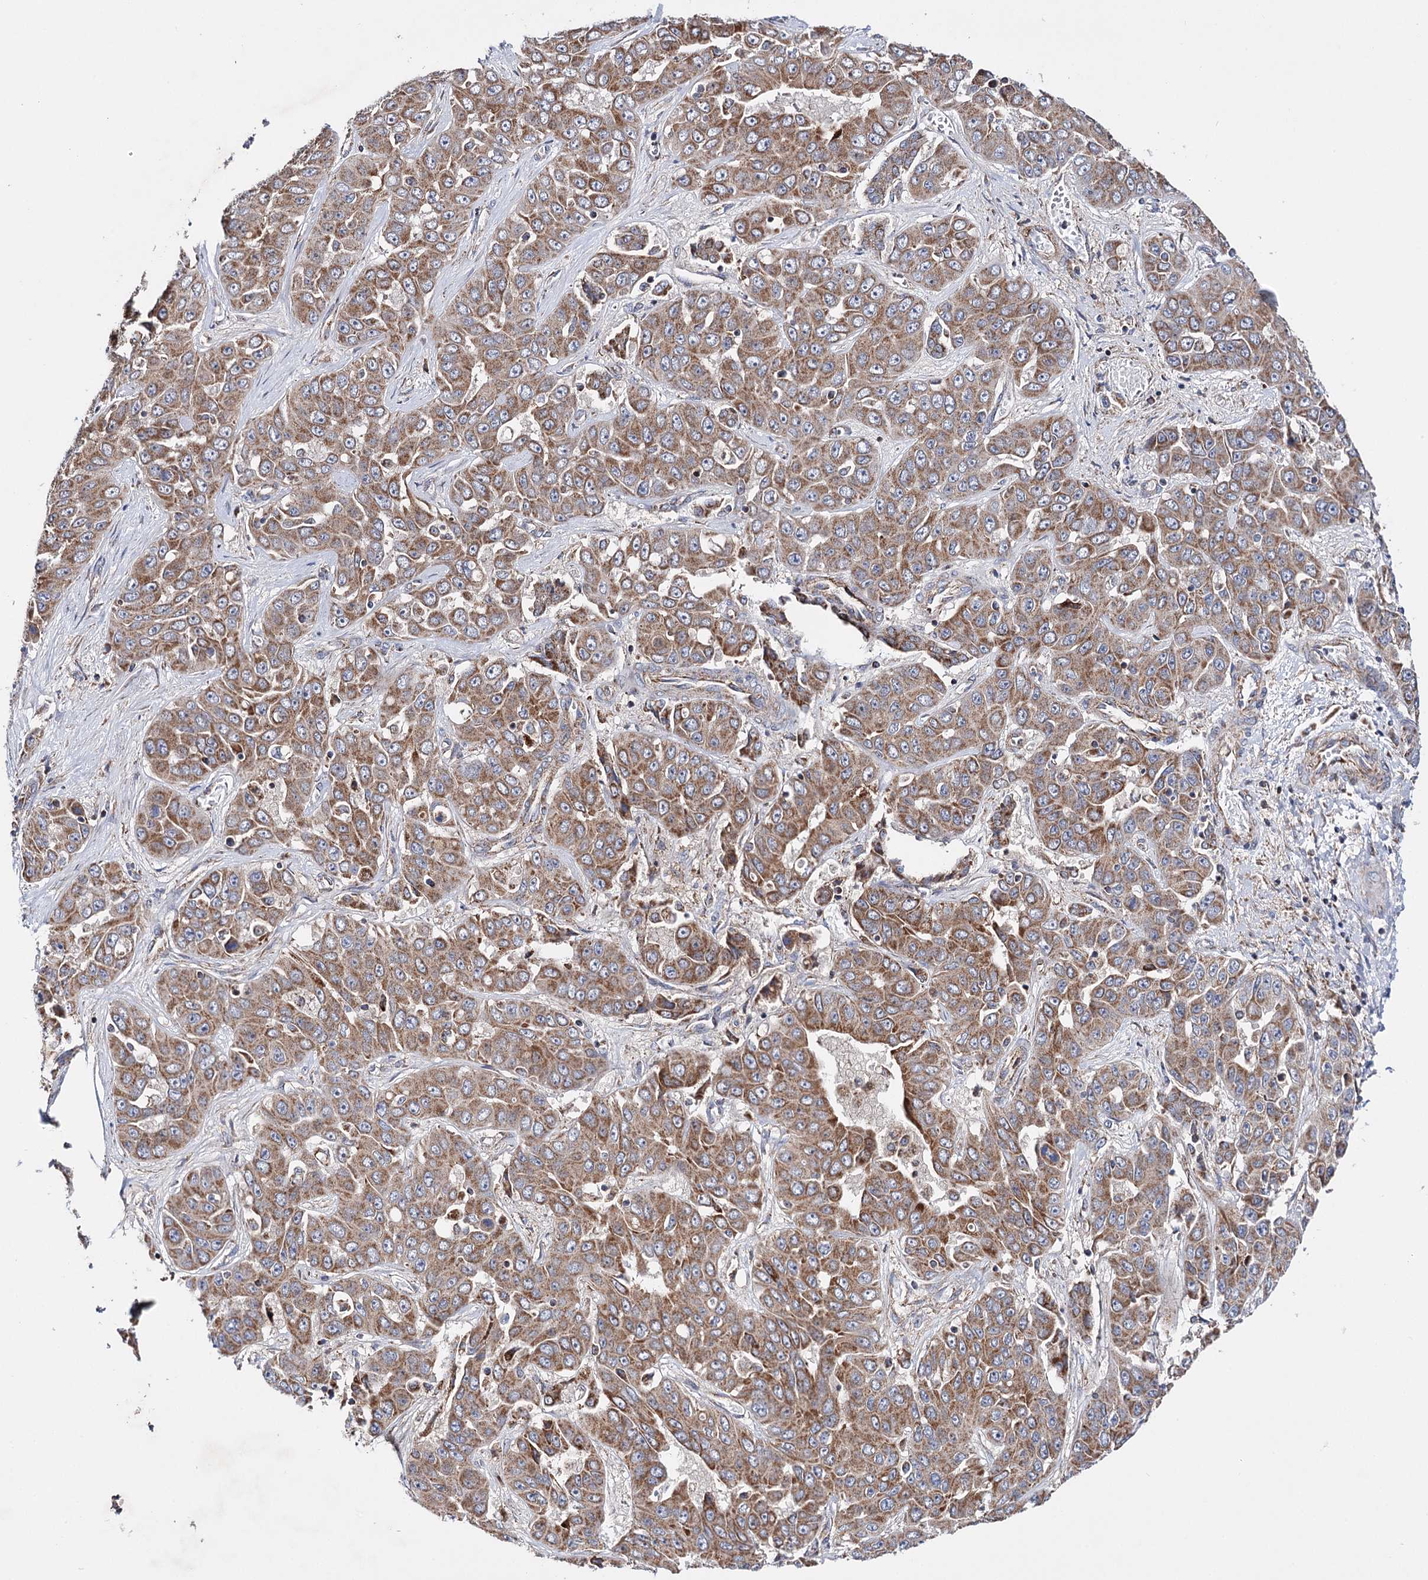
{"staining": {"intensity": "moderate", "quantity": ">75%", "location": "cytoplasmic/membranous"}, "tissue": "liver cancer", "cell_type": "Tumor cells", "image_type": "cancer", "snomed": [{"axis": "morphology", "description": "Cholangiocarcinoma"}, {"axis": "topography", "description": "Liver"}], "caption": "A photomicrograph showing moderate cytoplasmic/membranous staining in about >75% of tumor cells in liver cholangiocarcinoma, as visualized by brown immunohistochemical staining.", "gene": "CFAP46", "patient": {"sex": "female", "age": 52}}